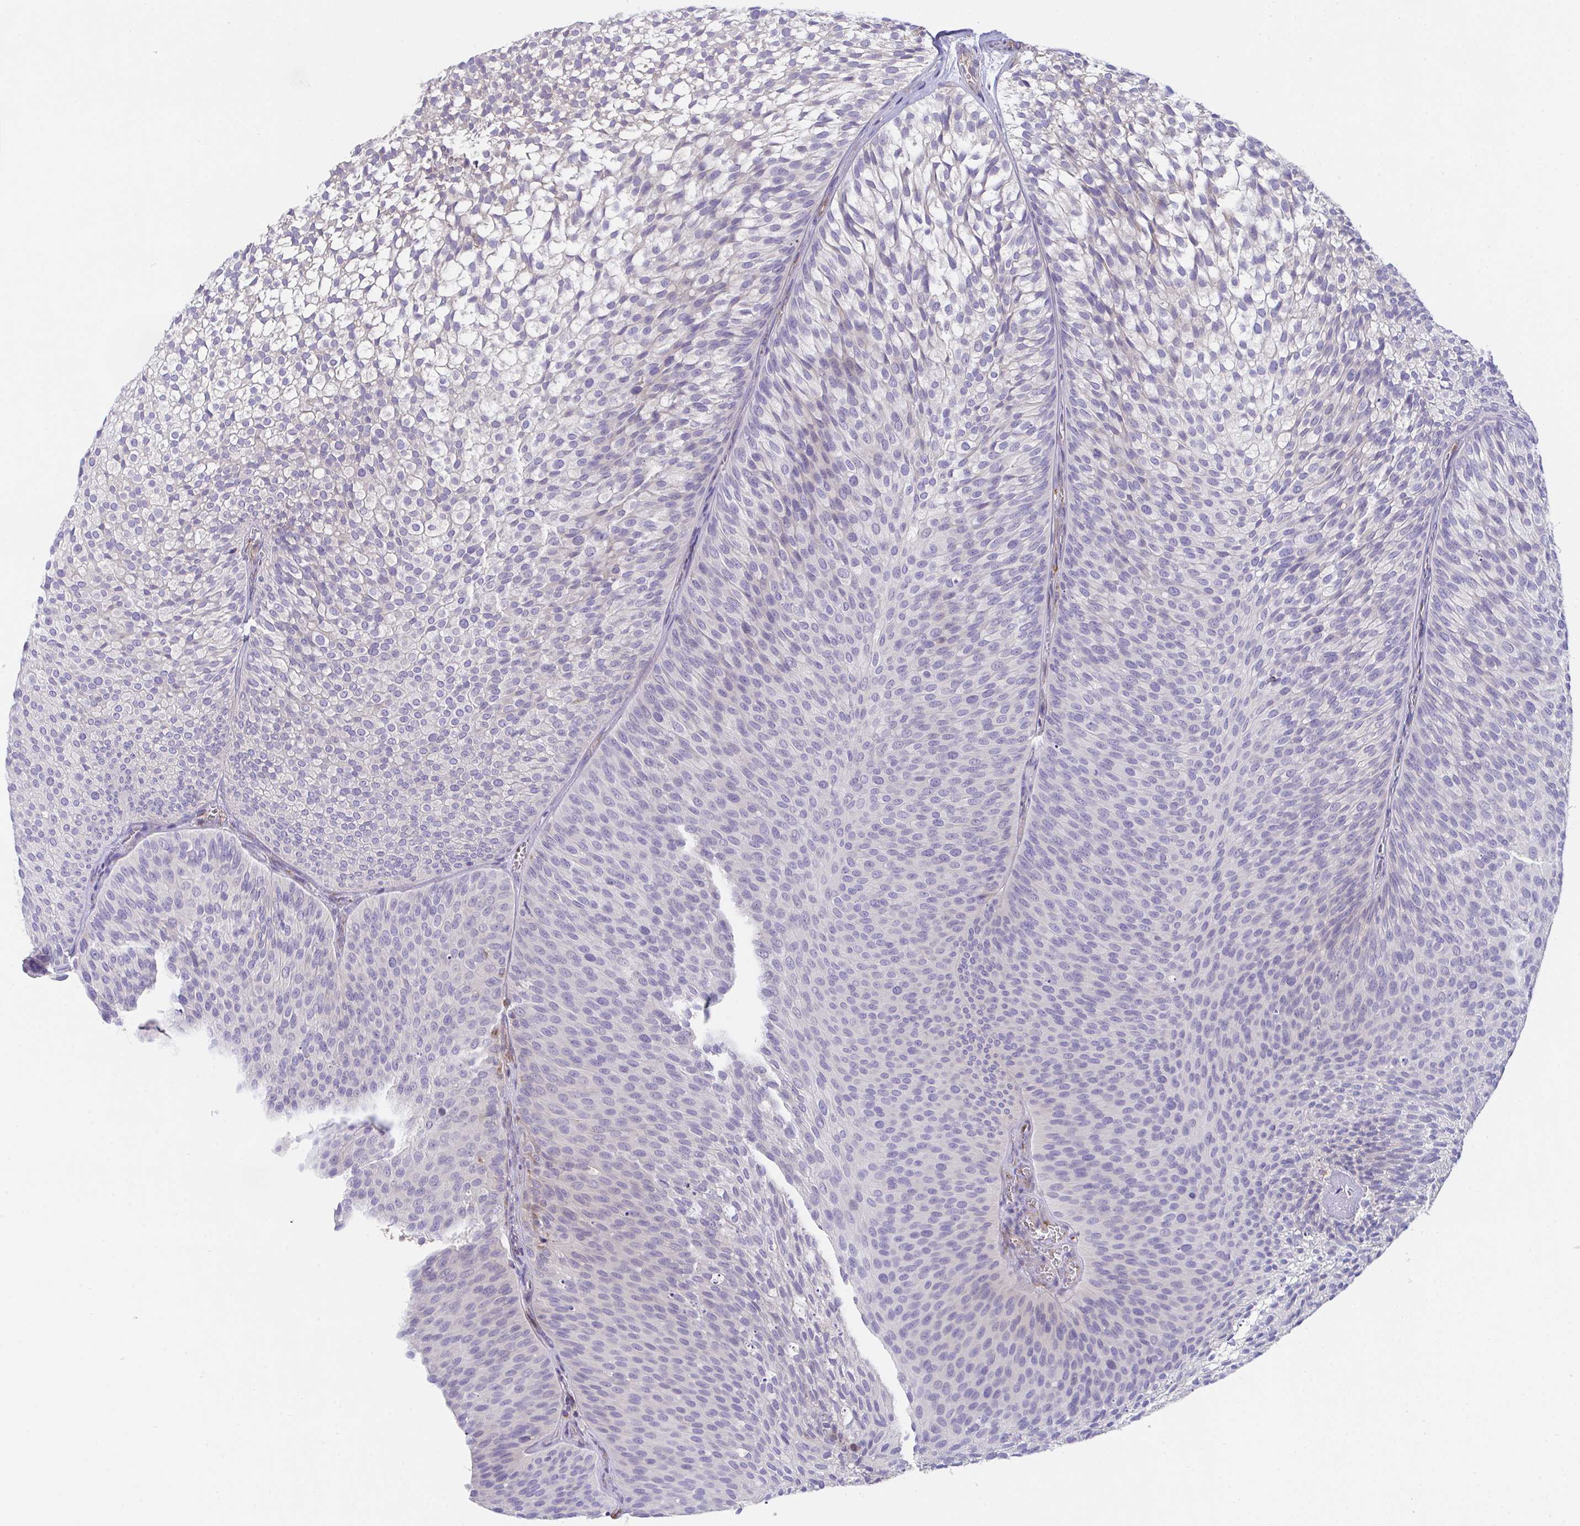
{"staining": {"intensity": "negative", "quantity": "none", "location": "none"}, "tissue": "urothelial cancer", "cell_type": "Tumor cells", "image_type": "cancer", "snomed": [{"axis": "morphology", "description": "Urothelial carcinoma, Low grade"}, {"axis": "topography", "description": "Urinary bladder"}], "caption": "High power microscopy histopathology image of an immunohistochemistry image of urothelial cancer, revealing no significant positivity in tumor cells. Nuclei are stained in blue.", "gene": "MIA3", "patient": {"sex": "male", "age": 91}}